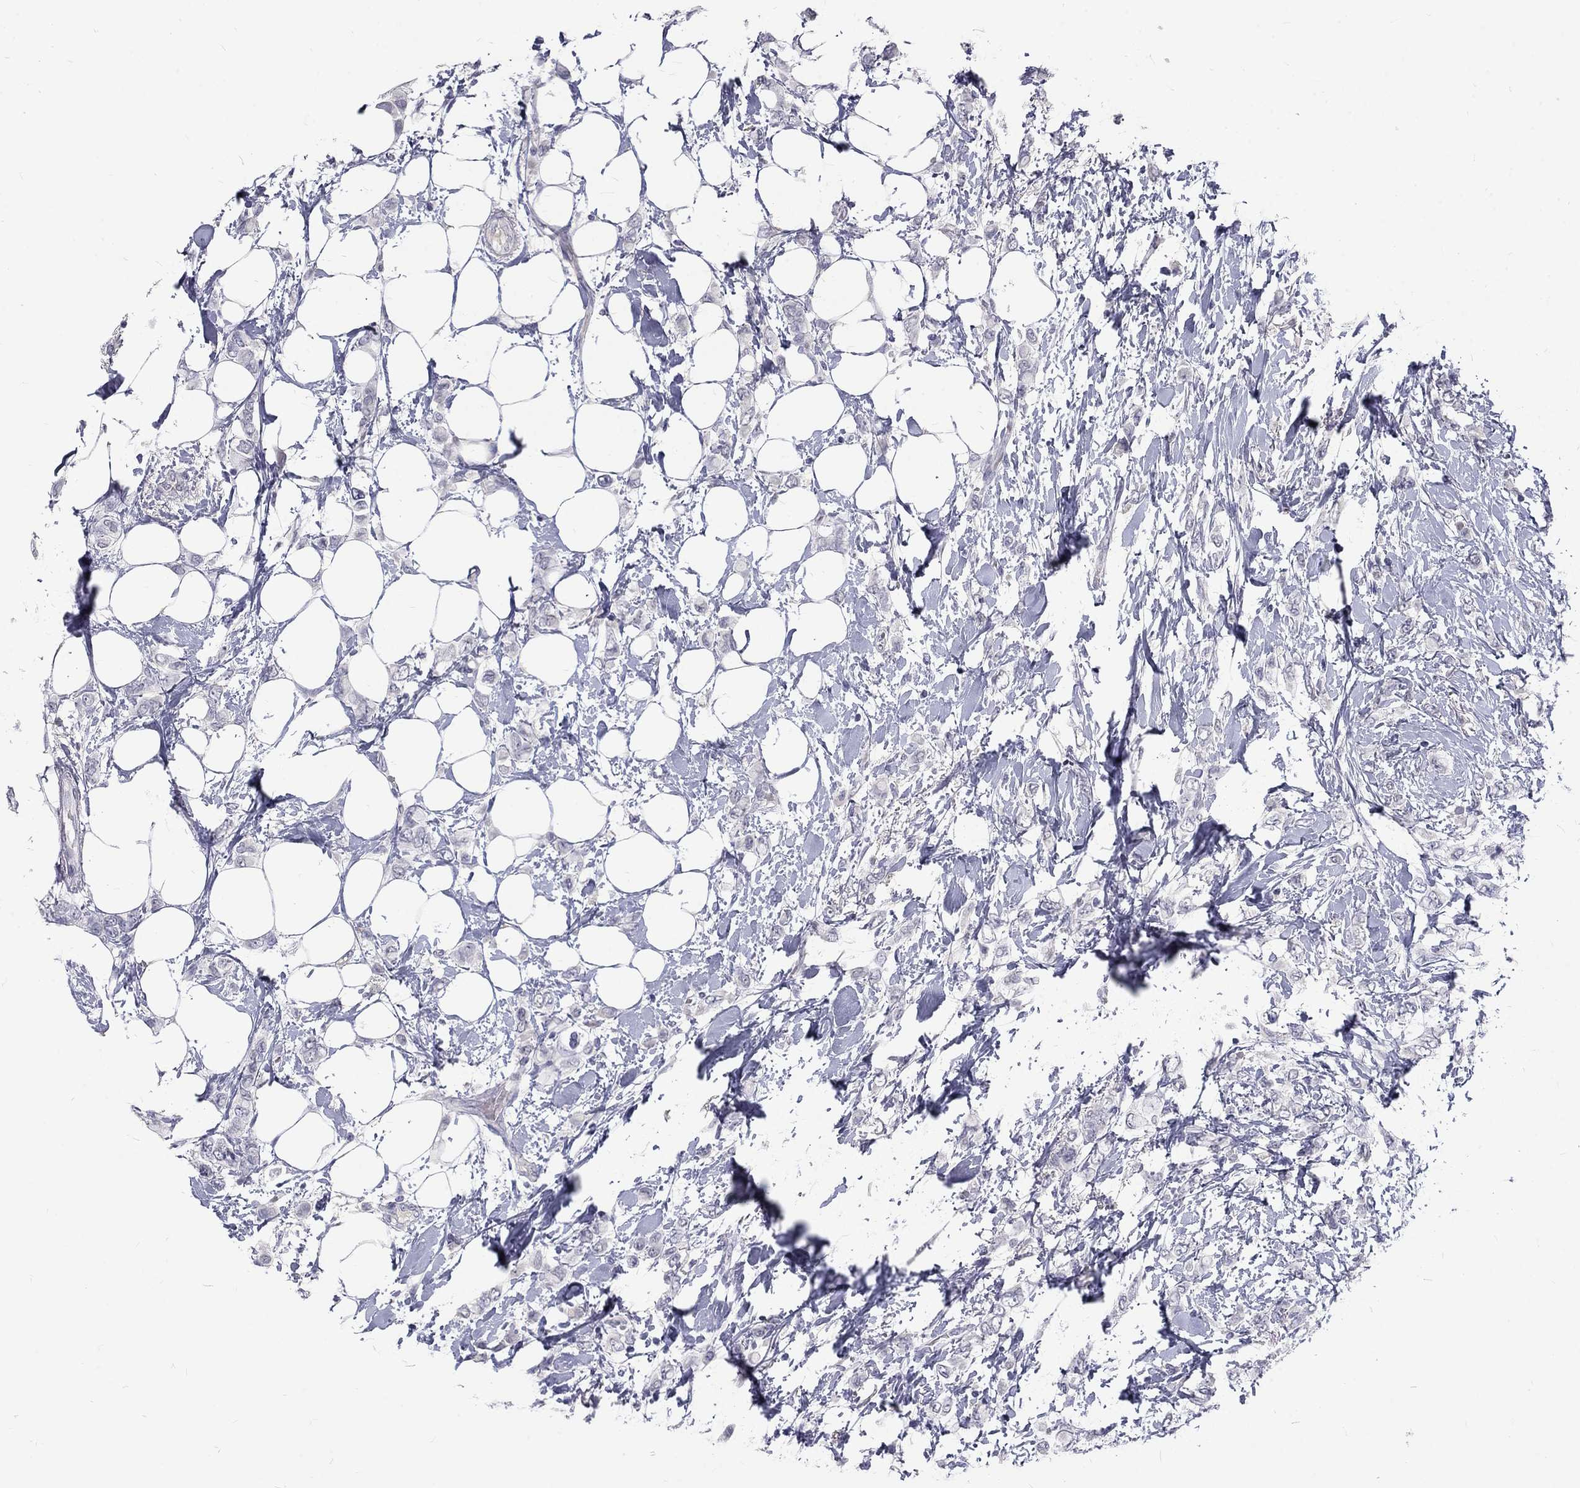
{"staining": {"intensity": "negative", "quantity": "none", "location": "none"}, "tissue": "breast cancer", "cell_type": "Tumor cells", "image_type": "cancer", "snomed": [{"axis": "morphology", "description": "Lobular carcinoma"}, {"axis": "topography", "description": "Breast"}], "caption": "This is a photomicrograph of immunohistochemistry staining of breast cancer (lobular carcinoma), which shows no expression in tumor cells.", "gene": "NOS1", "patient": {"sex": "female", "age": 66}}